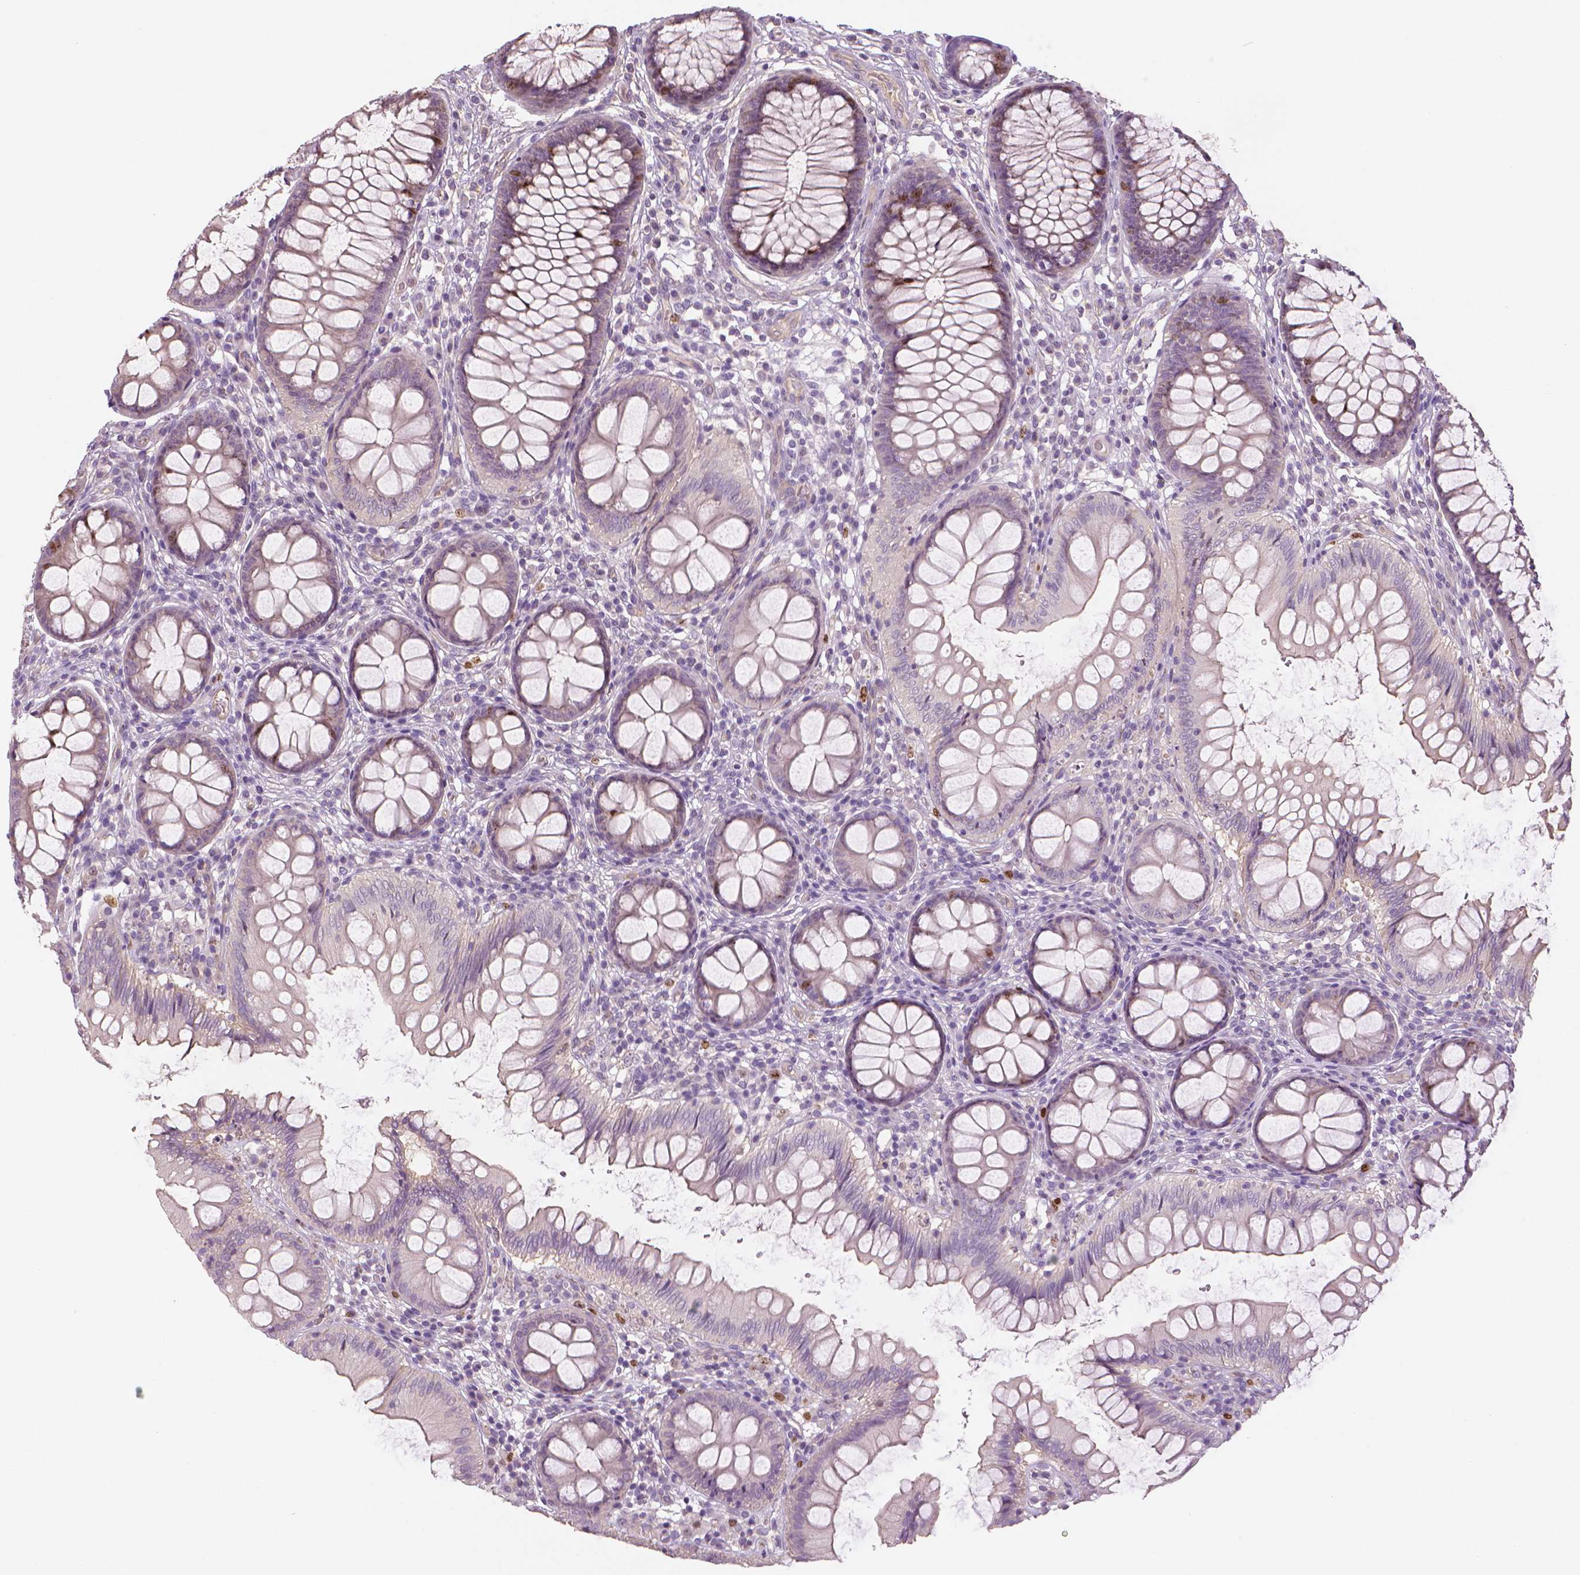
{"staining": {"intensity": "negative", "quantity": "none", "location": "none"}, "tissue": "colon", "cell_type": "Endothelial cells", "image_type": "normal", "snomed": [{"axis": "morphology", "description": "Normal tissue, NOS"}, {"axis": "morphology", "description": "Adenoma, NOS"}, {"axis": "topography", "description": "Soft tissue"}, {"axis": "topography", "description": "Colon"}], "caption": "Endothelial cells are negative for brown protein staining in unremarkable colon. (DAB (3,3'-diaminobenzidine) immunohistochemistry, high magnification).", "gene": "MKI67", "patient": {"sex": "male", "age": 47}}